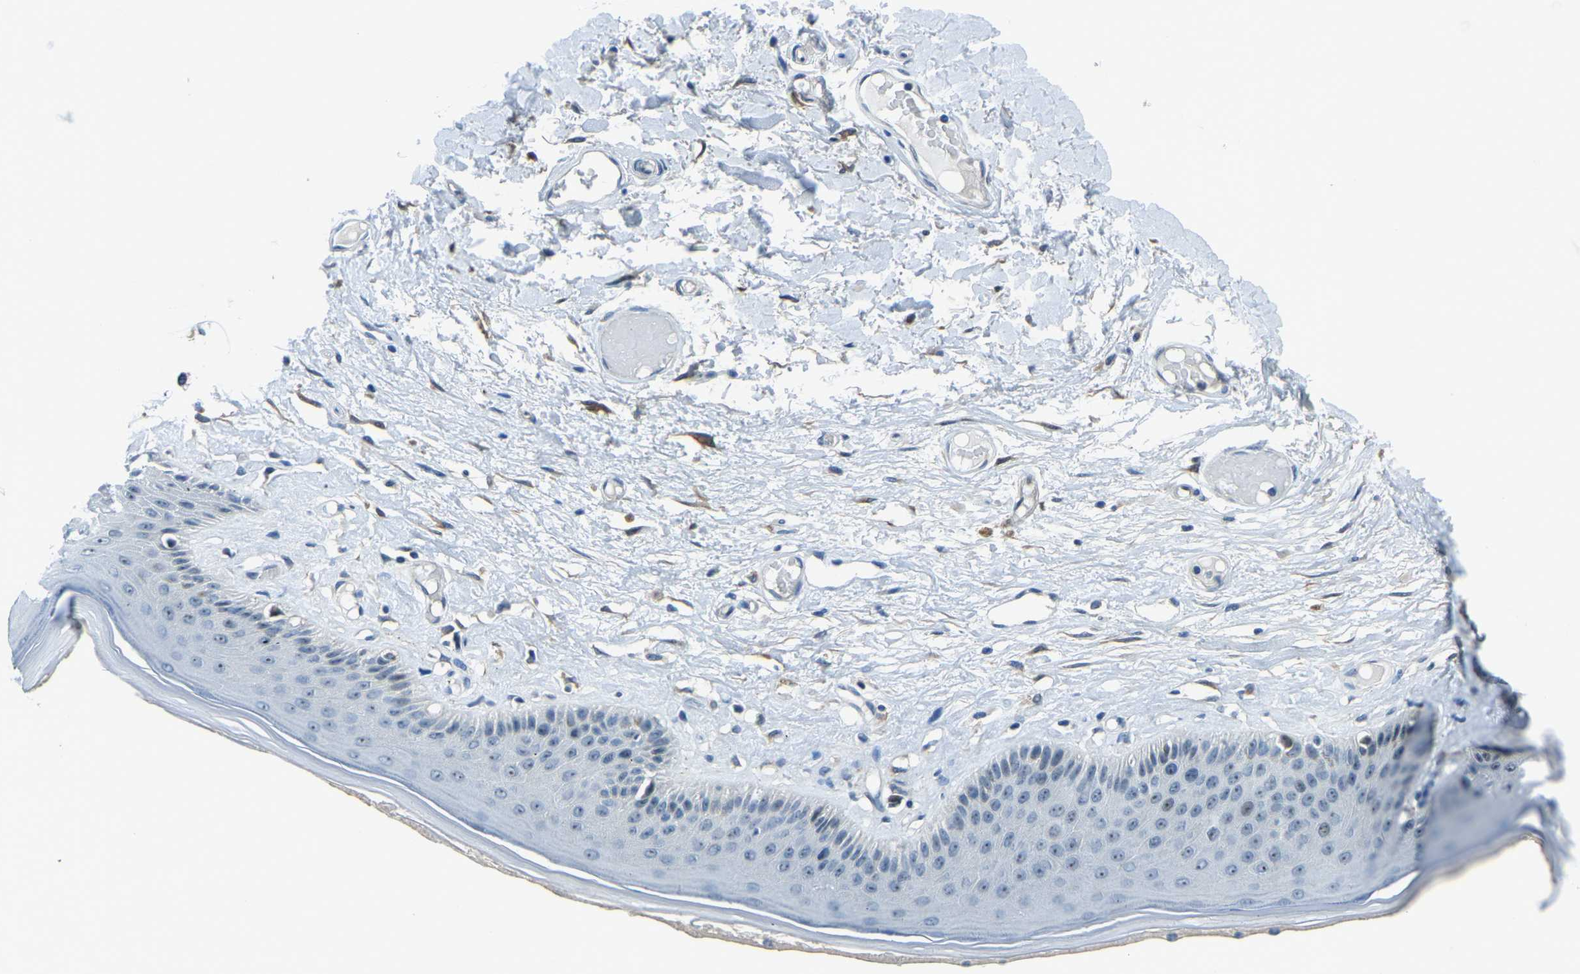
{"staining": {"intensity": "moderate", "quantity": "<25%", "location": "nuclear"}, "tissue": "skin", "cell_type": "Epidermal cells", "image_type": "normal", "snomed": [{"axis": "morphology", "description": "Normal tissue, NOS"}, {"axis": "topography", "description": "Vulva"}], "caption": "Protein staining of benign skin shows moderate nuclear staining in approximately <25% of epidermal cells.", "gene": "RRP1", "patient": {"sex": "female", "age": 73}}